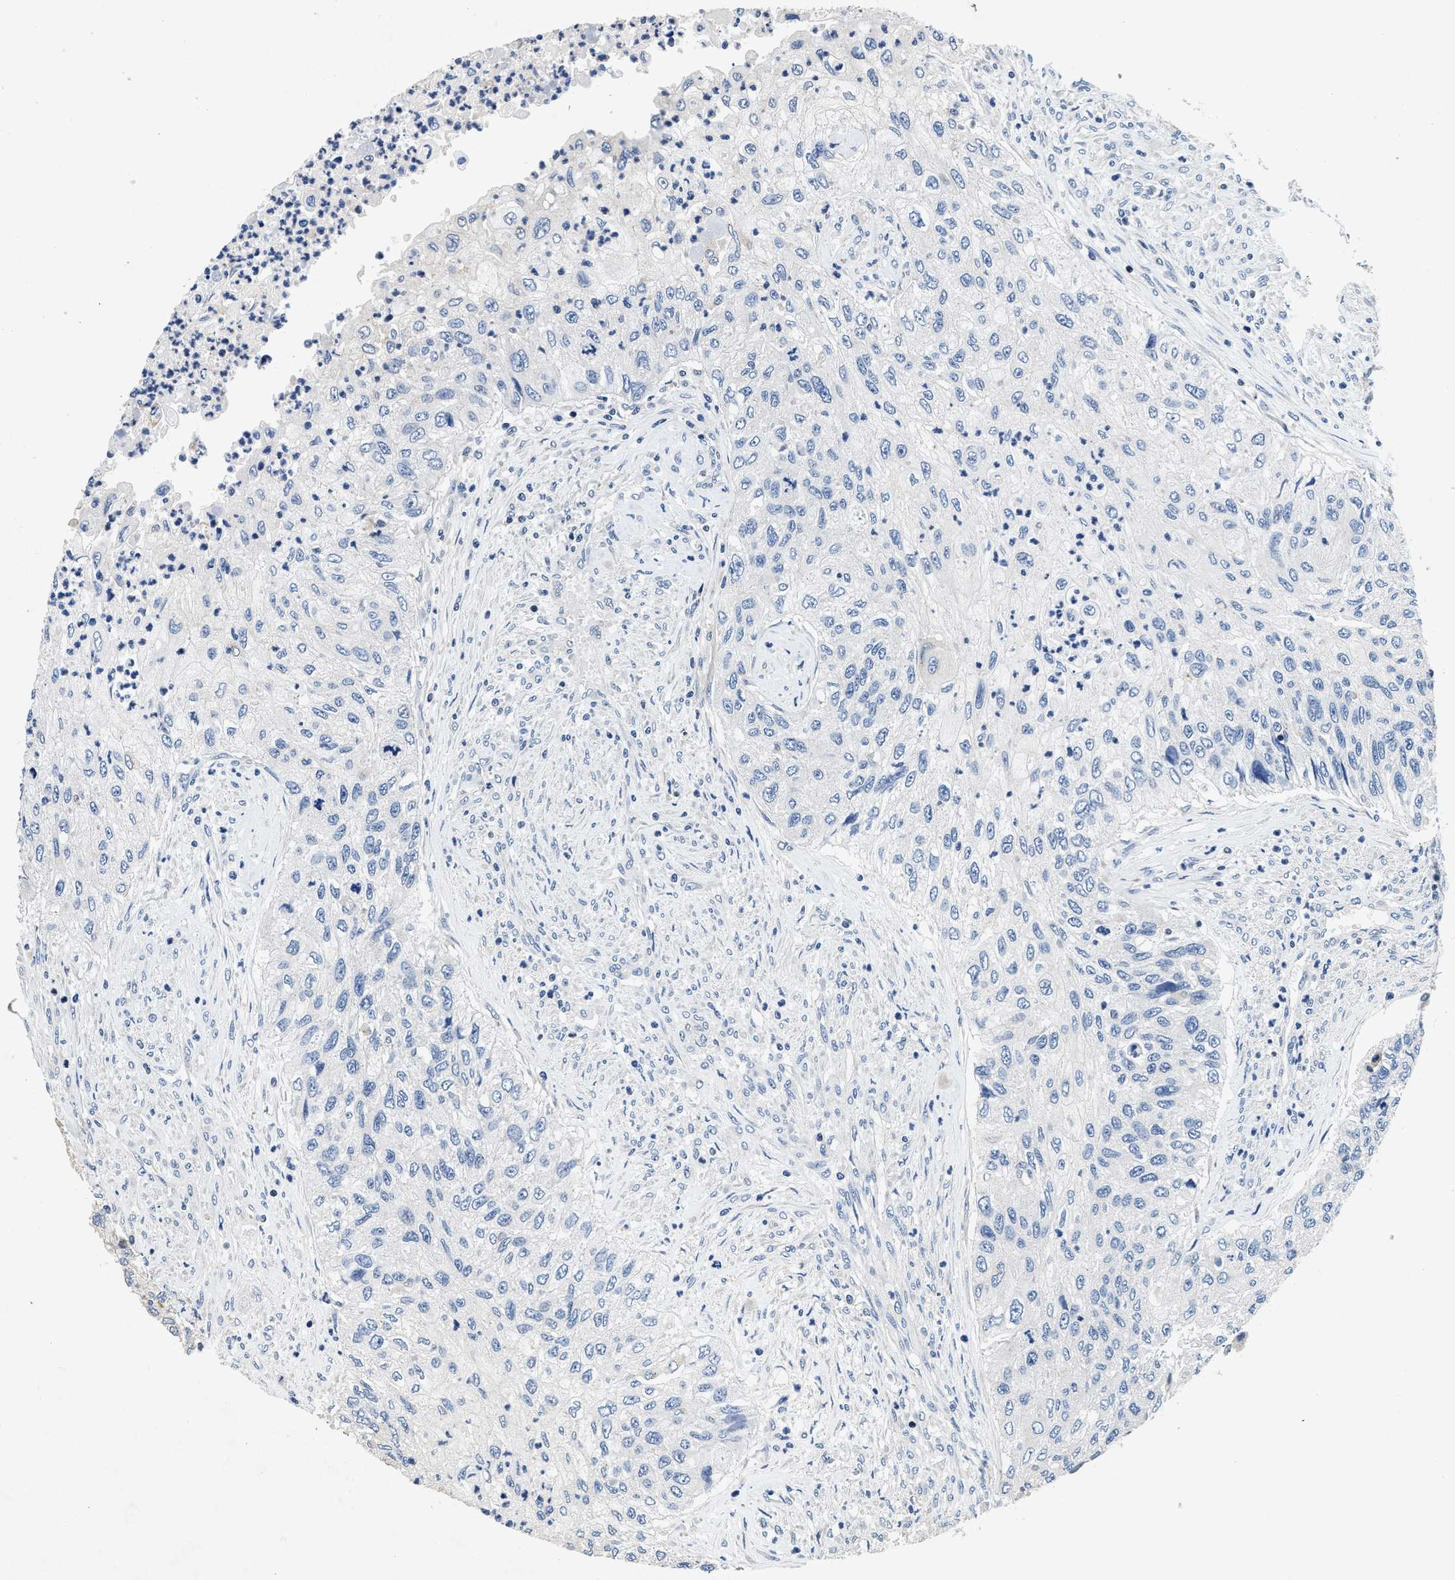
{"staining": {"intensity": "negative", "quantity": "none", "location": "none"}, "tissue": "urothelial cancer", "cell_type": "Tumor cells", "image_type": "cancer", "snomed": [{"axis": "morphology", "description": "Urothelial carcinoma, High grade"}, {"axis": "topography", "description": "Urinary bladder"}], "caption": "This is an IHC image of urothelial cancer. There is no expression in tumor cells.", "gene": "ANKIB1", "patient": {"sex": "female", "age": 60}}